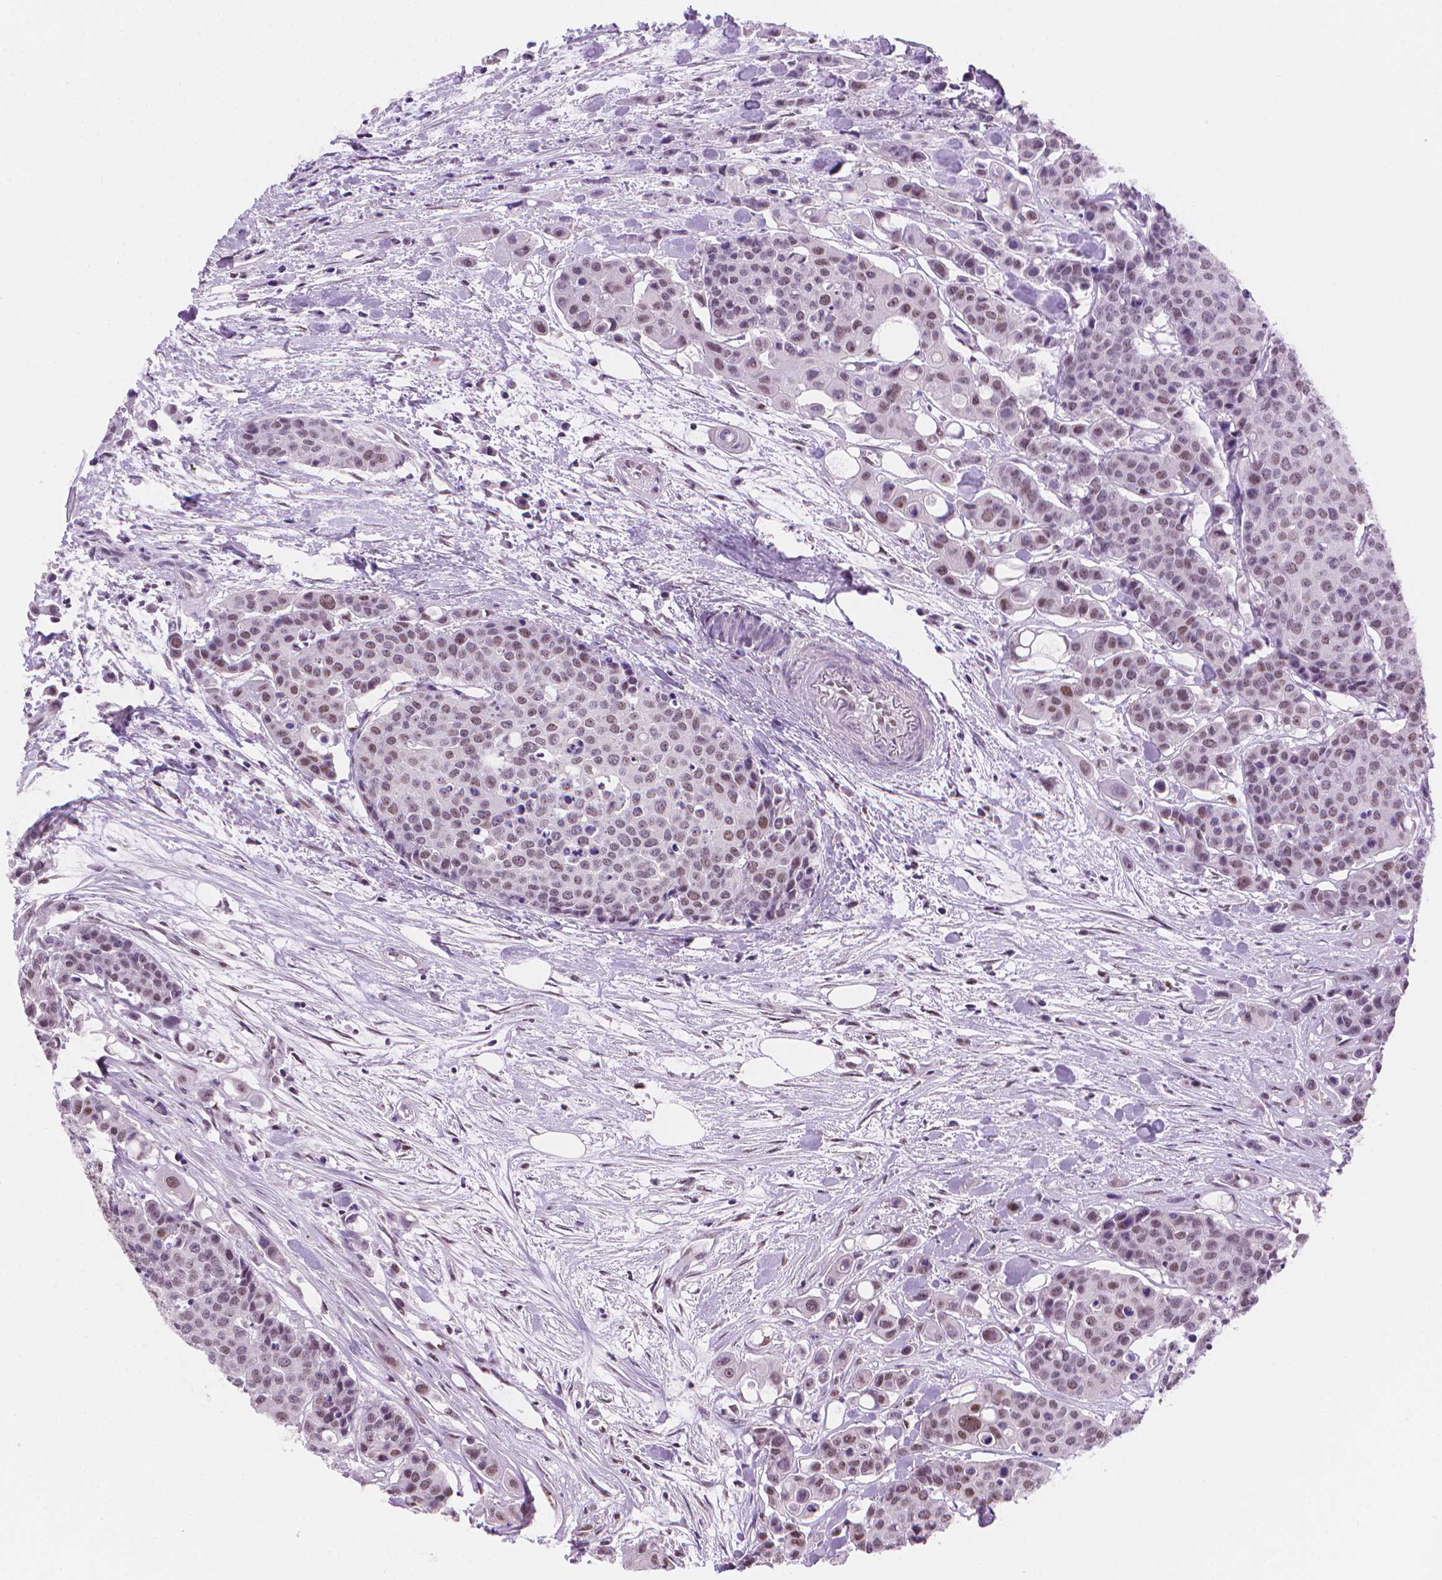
{"staining": {"intensity": "moderate", "quantity": "<25%", "location": "nuclear"}, "tissue": "carcinoid", "cell_type": "Tumor cells", "image_type": "cancer", "snomed": [{"axis": "morphology", "description": "Carcinoid, malignant, NOS"}, {"axis": "topography", "description": "Colon"}], "caption": "About <25% of tumor cells in malignant carcinoid show moderate nuclear protein staining as visualized by brown immunohistochemical staining.", "gene": "UBN1", "patient": {"sex": "male", "age": 81}}